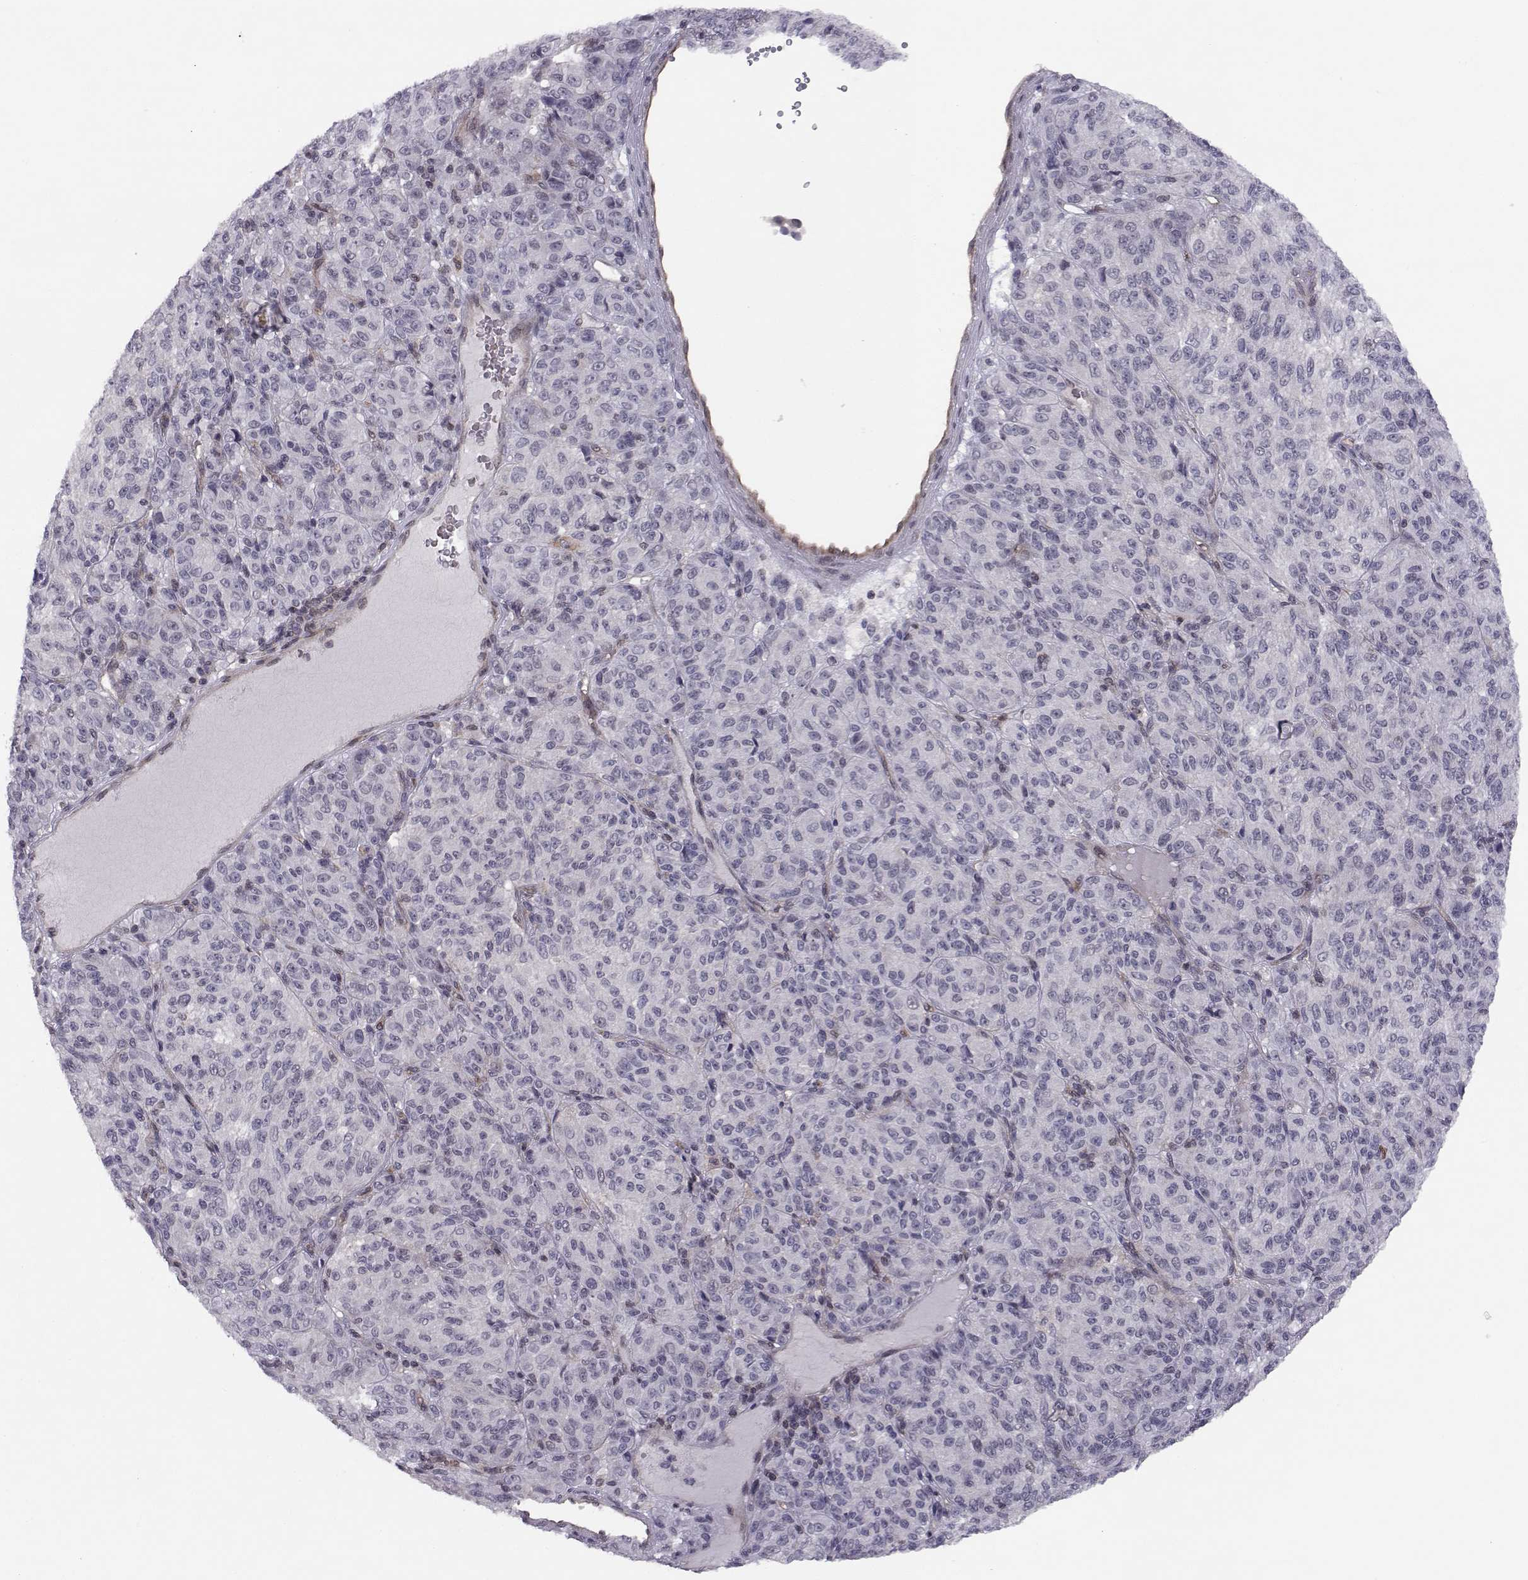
{"staining": {"intensity": "negative", "quantity": "none", "location": "none"}, "tissue": "melanoma", "cell_type": "Tumor cells", "image_type": "cancer", "snomed": [{"axis": "morphology", "description": "Malignant melanoma, Metastatic site"}, {"axis": "topography", "description": "Brain"}], "caption": "Human melanoma stained for a protein using immunohistochemistry (IHC) displays no positivity in tumor cells.", "gene": "KIF13B", "patient": {"sex": "female", "age": 56}}